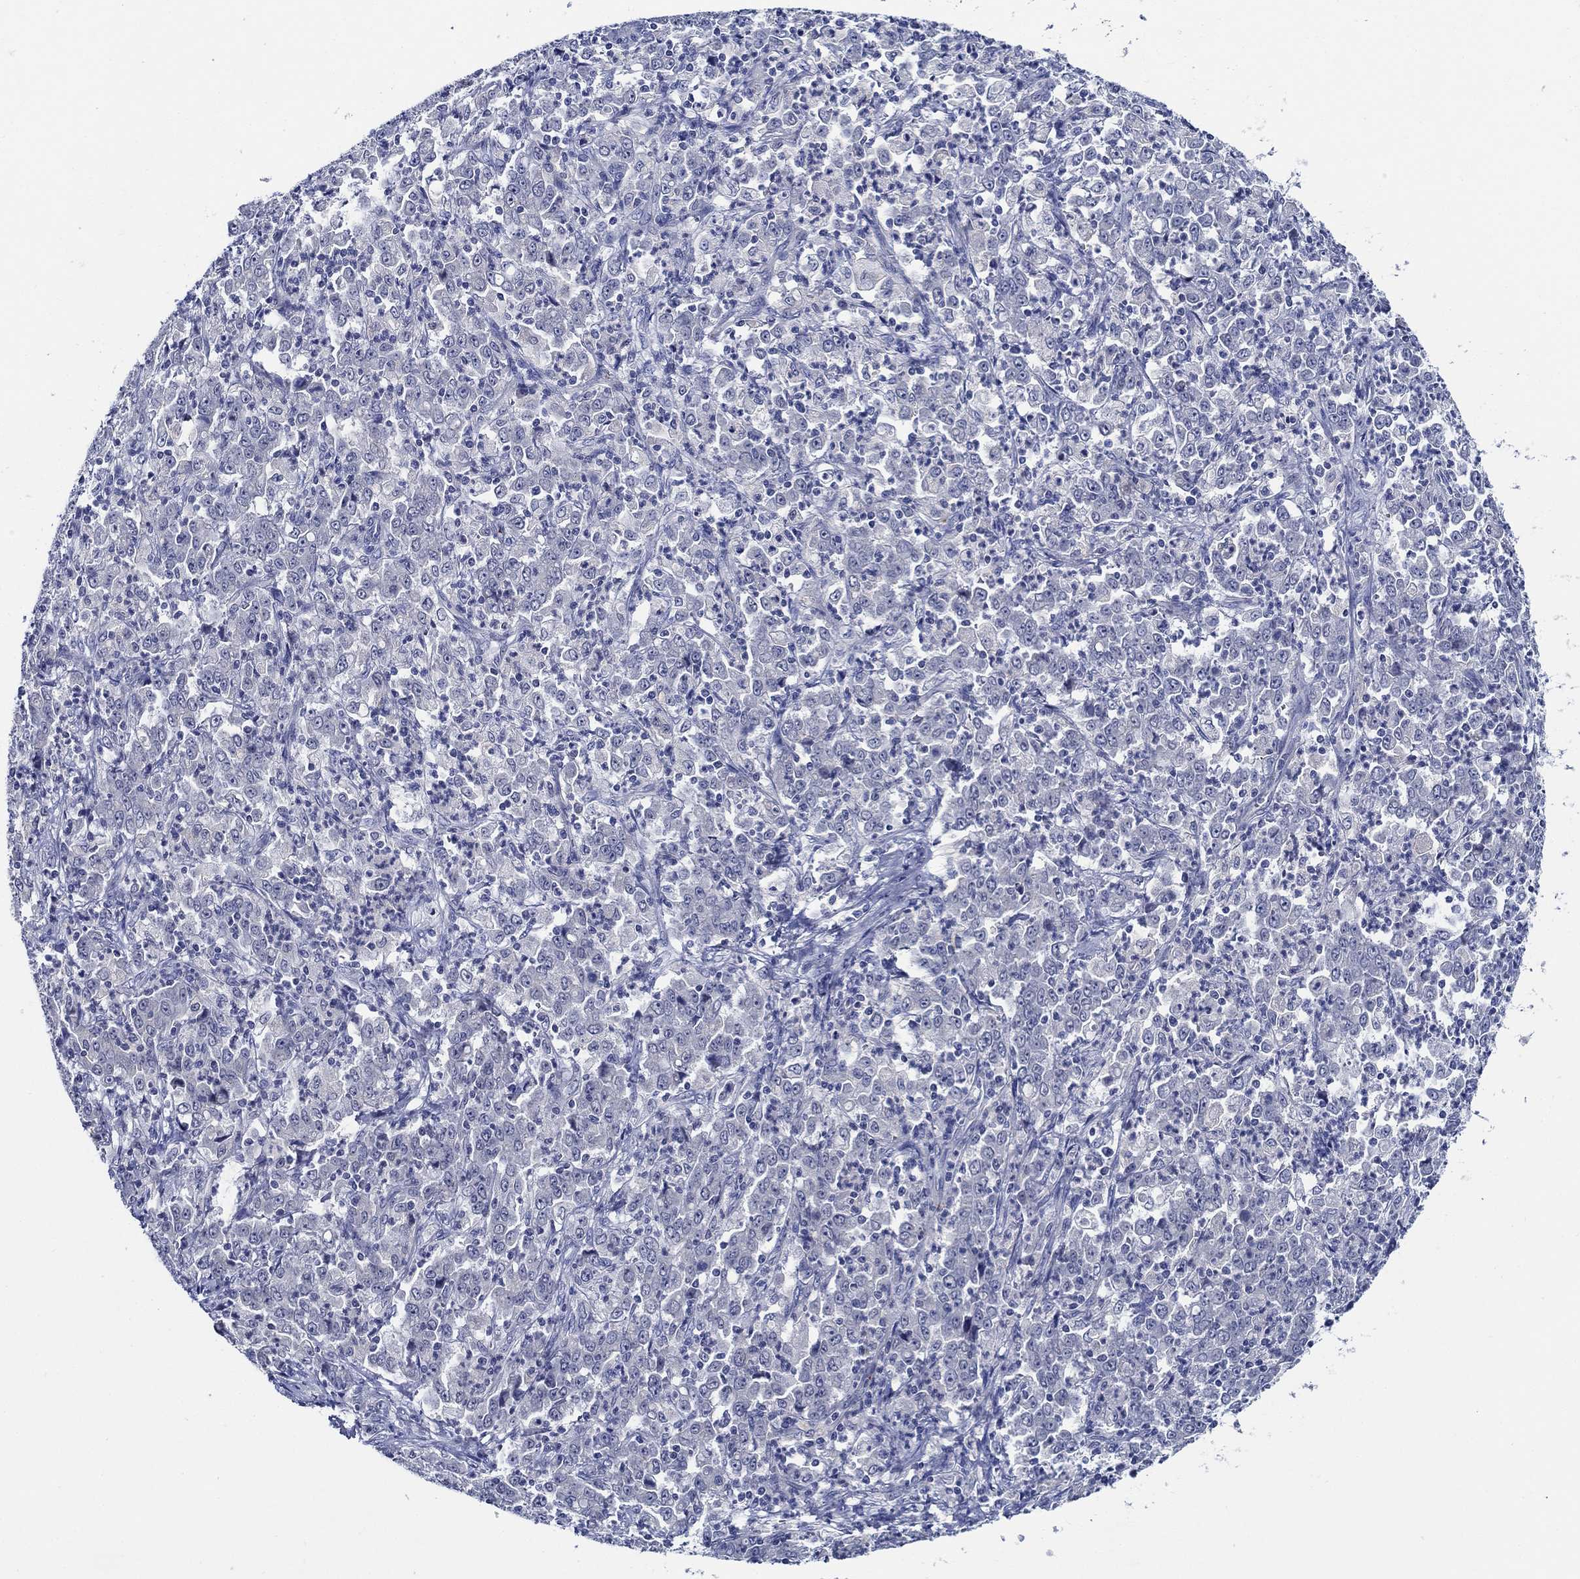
{"staining": {"intensity": "negative", "quantity": "none", "location": "none"}, "tissue": "stomach cancer", "cell_type": "Tumor cells", "image_type": "cancer", "snomed": [{"axis": "morphology", "description": "Adenocarcinoma, NOS"}, {"axis": "topography", "description": "Stomach, lower"}], "caption": "Protein analysis of adenocarcinoma (stomach) demonstrates no significant expression in tumor cells.", "gene": "ALOX12", "patient": {"sex": "female", "age": 71}}